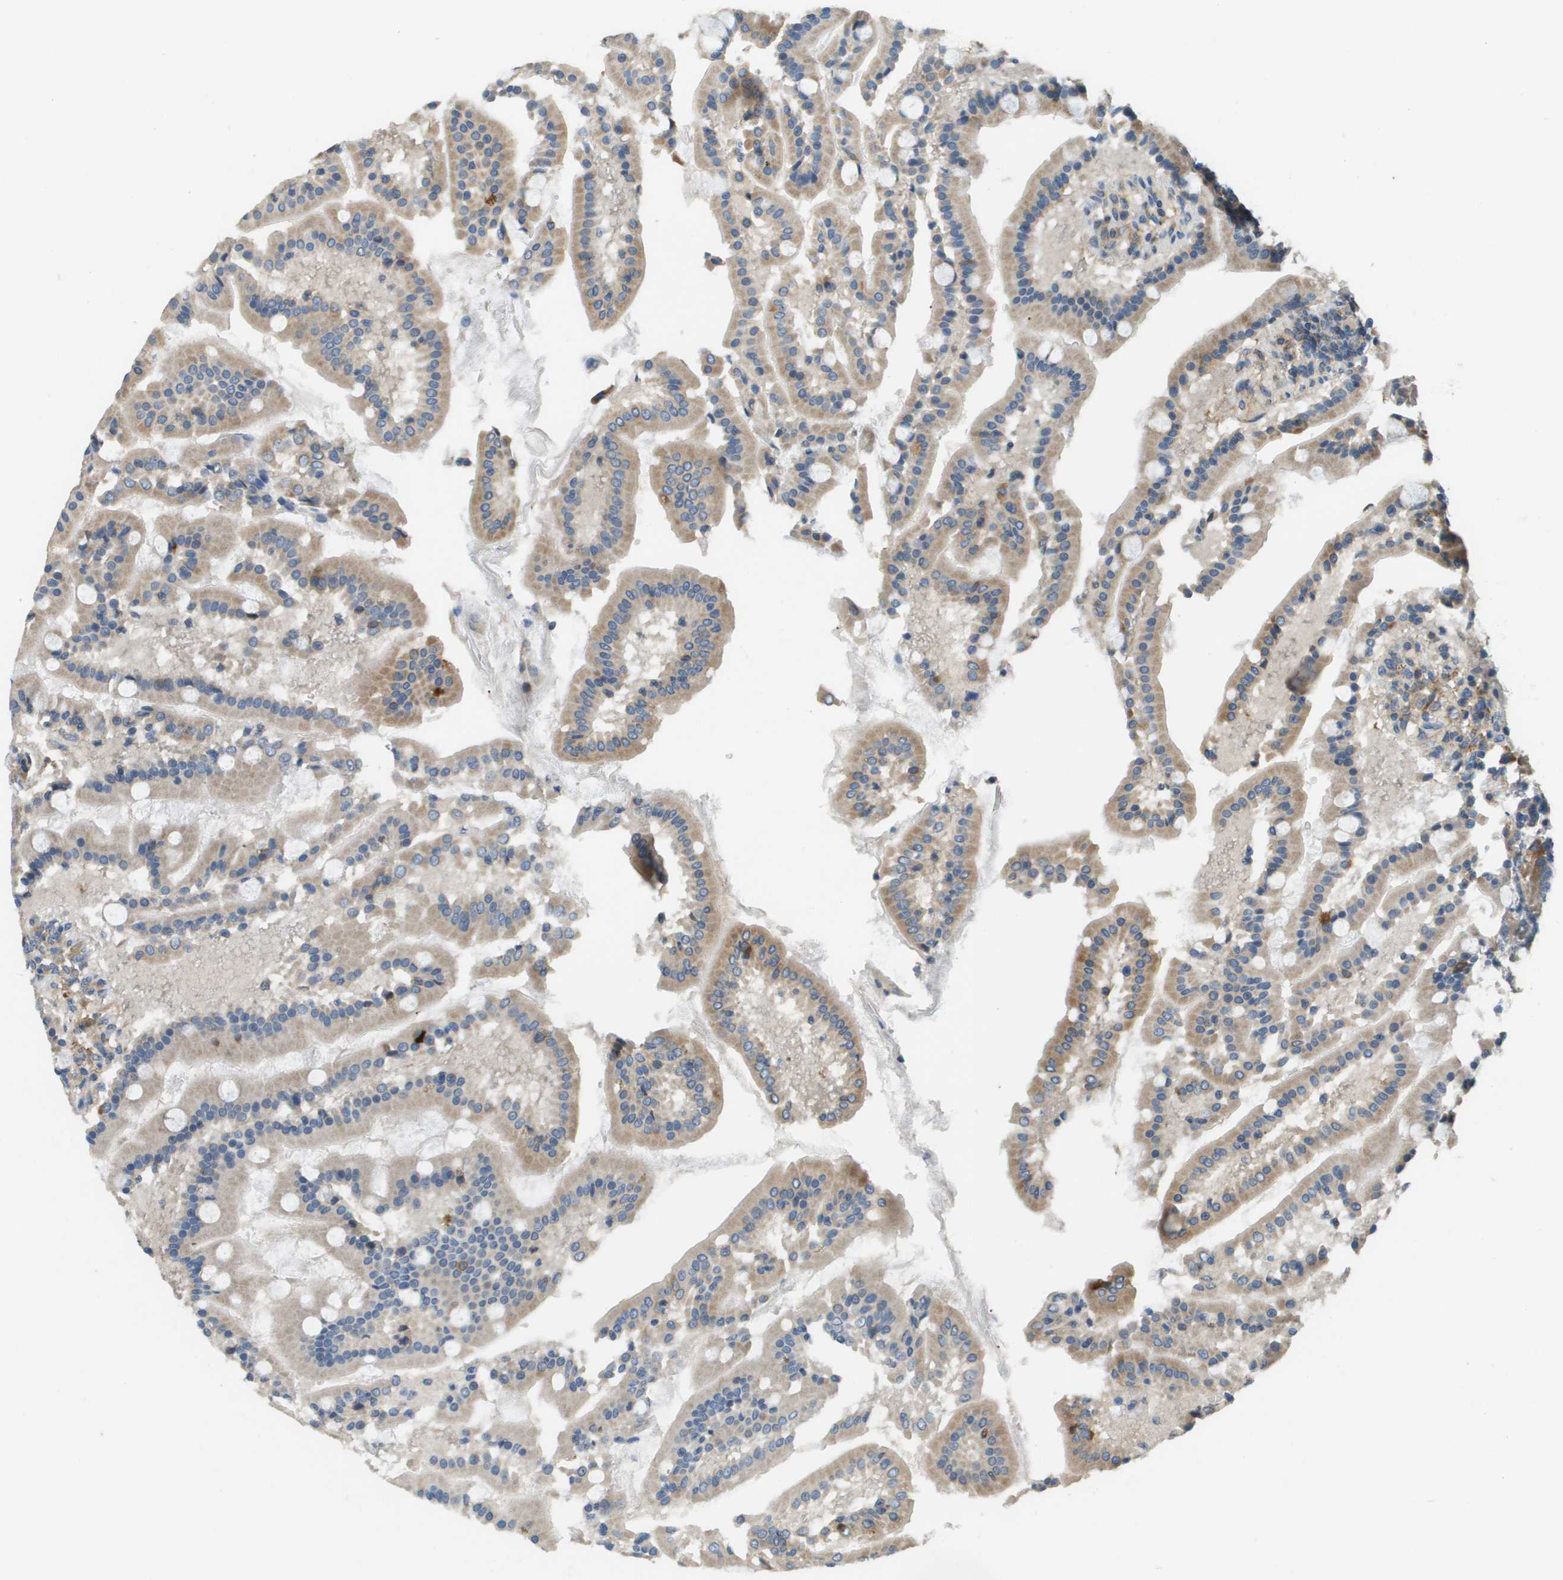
{"staining": {"intensity": "moderate", "quantity": ">75%", "location": "cytoplasmic/membranous"}, "tissue": "duodenum", "cell_type": "Glandular cells", "image_type": "normal", "snomed": [{"axis": "morphology", "description": "Normal tissue, NOS"}, {"axis": "topography", "description": "Duodenum"}], "caption": "Immunohistochemistry of unremarkable human duodenum reveals medium levels of moderate cytoplasmic/membranous expression in approximately >75% of glandular cells.", "gene": "SAMSN1", "patient": {"sex": "male", "age": 50}}